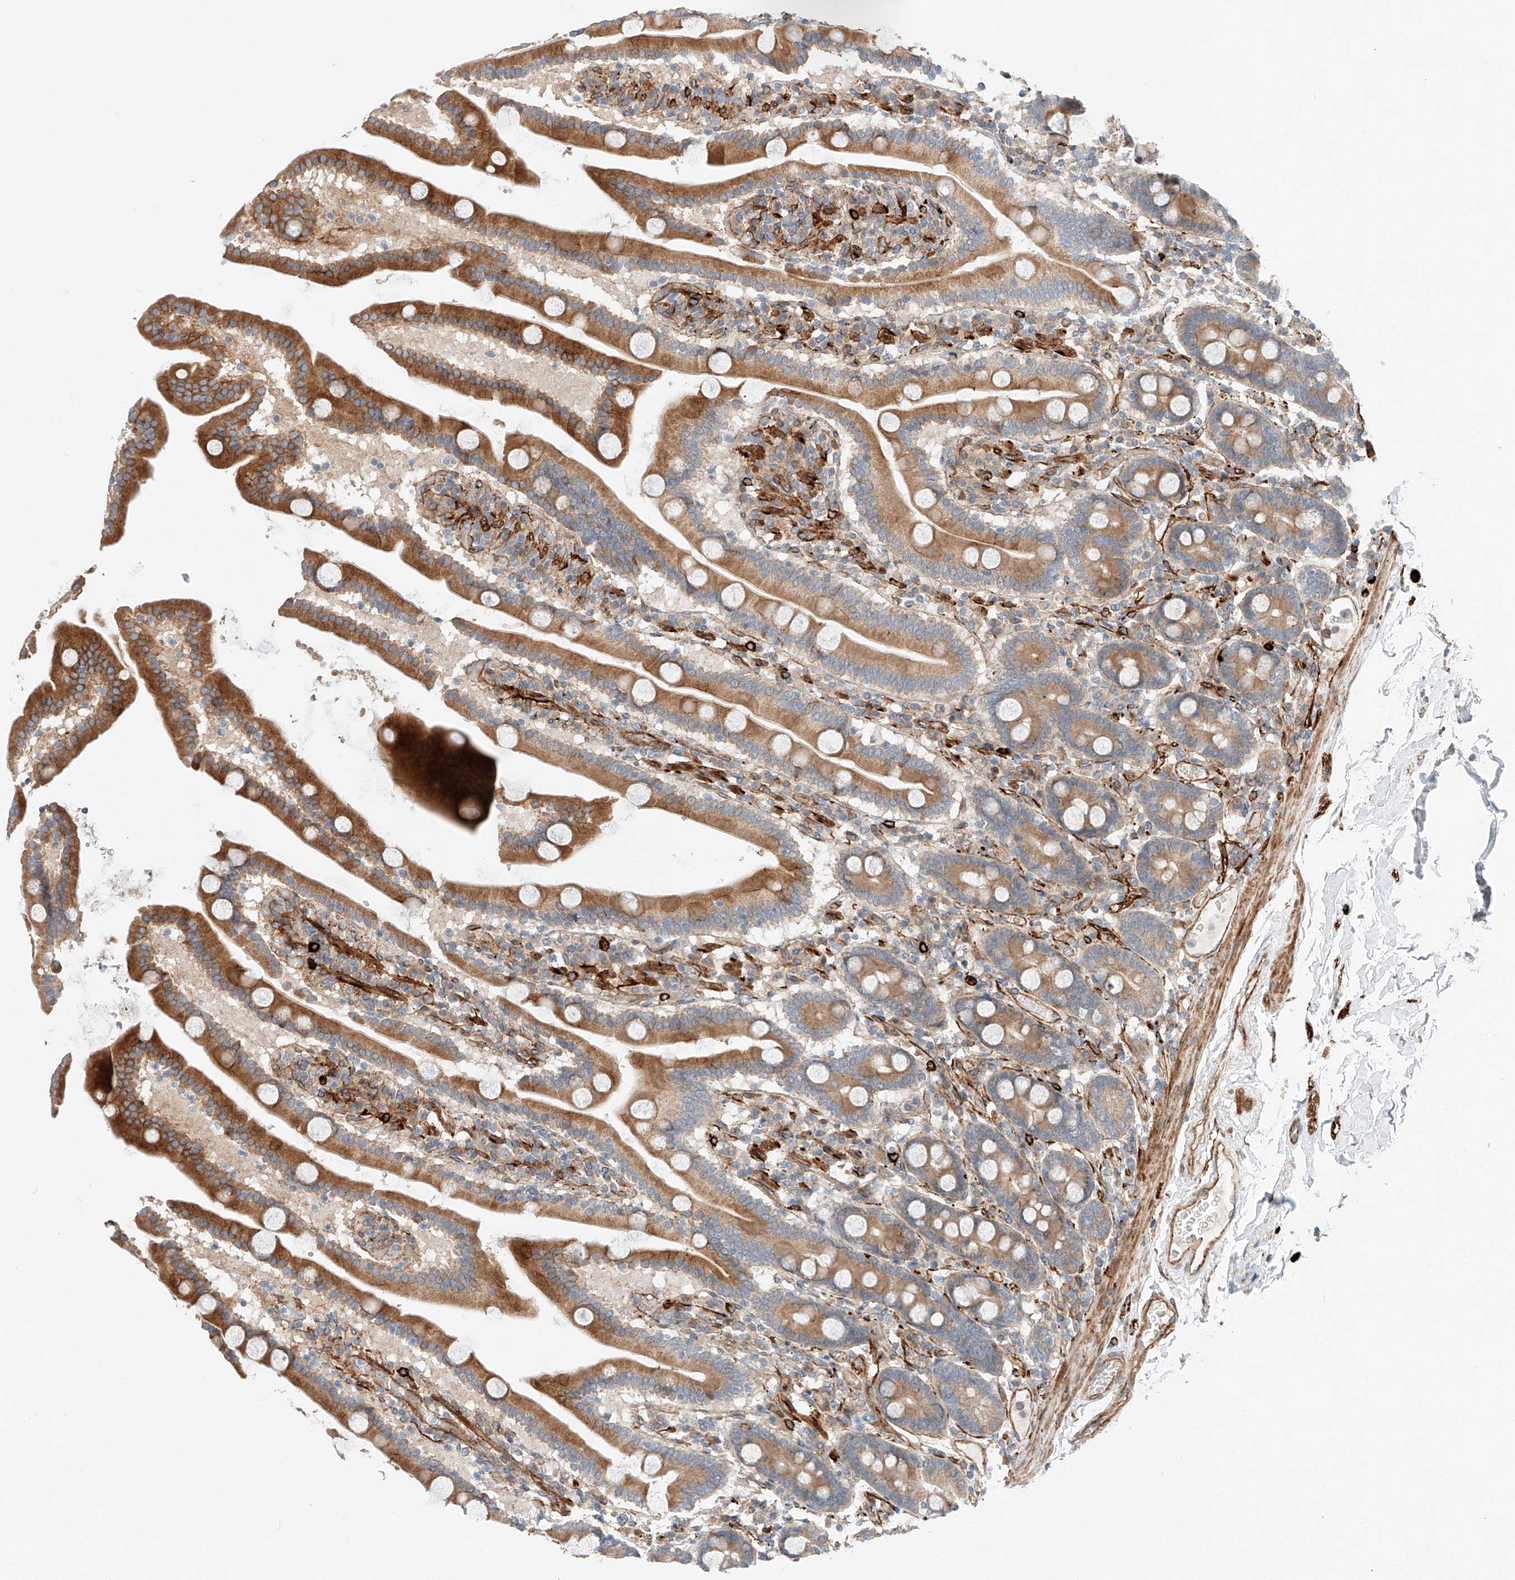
{"staining": {"intensity": "moderate", "quantity": ">75%", "location": "cytoplasmic/membranous"}, "tissue": "duodenum", "cell_type": "Glandular cells", "image_type": "normal", "snomed": [{"axis": "morphology", "description": "Normal tissue, NOS"}, {"axis": "topography", "description": "Duodenum"}], "caption": "Protein expression by immunohistochemistry (IHC) shows moderate cytoplasmic/membranous staining in about >75% of glandular cells in normal duodenum. The protein of interest is shown in brown color, while the nuclei are stained blue.", "gene": "MINDY4", "patient": {"sex": "male", "age": 55}}